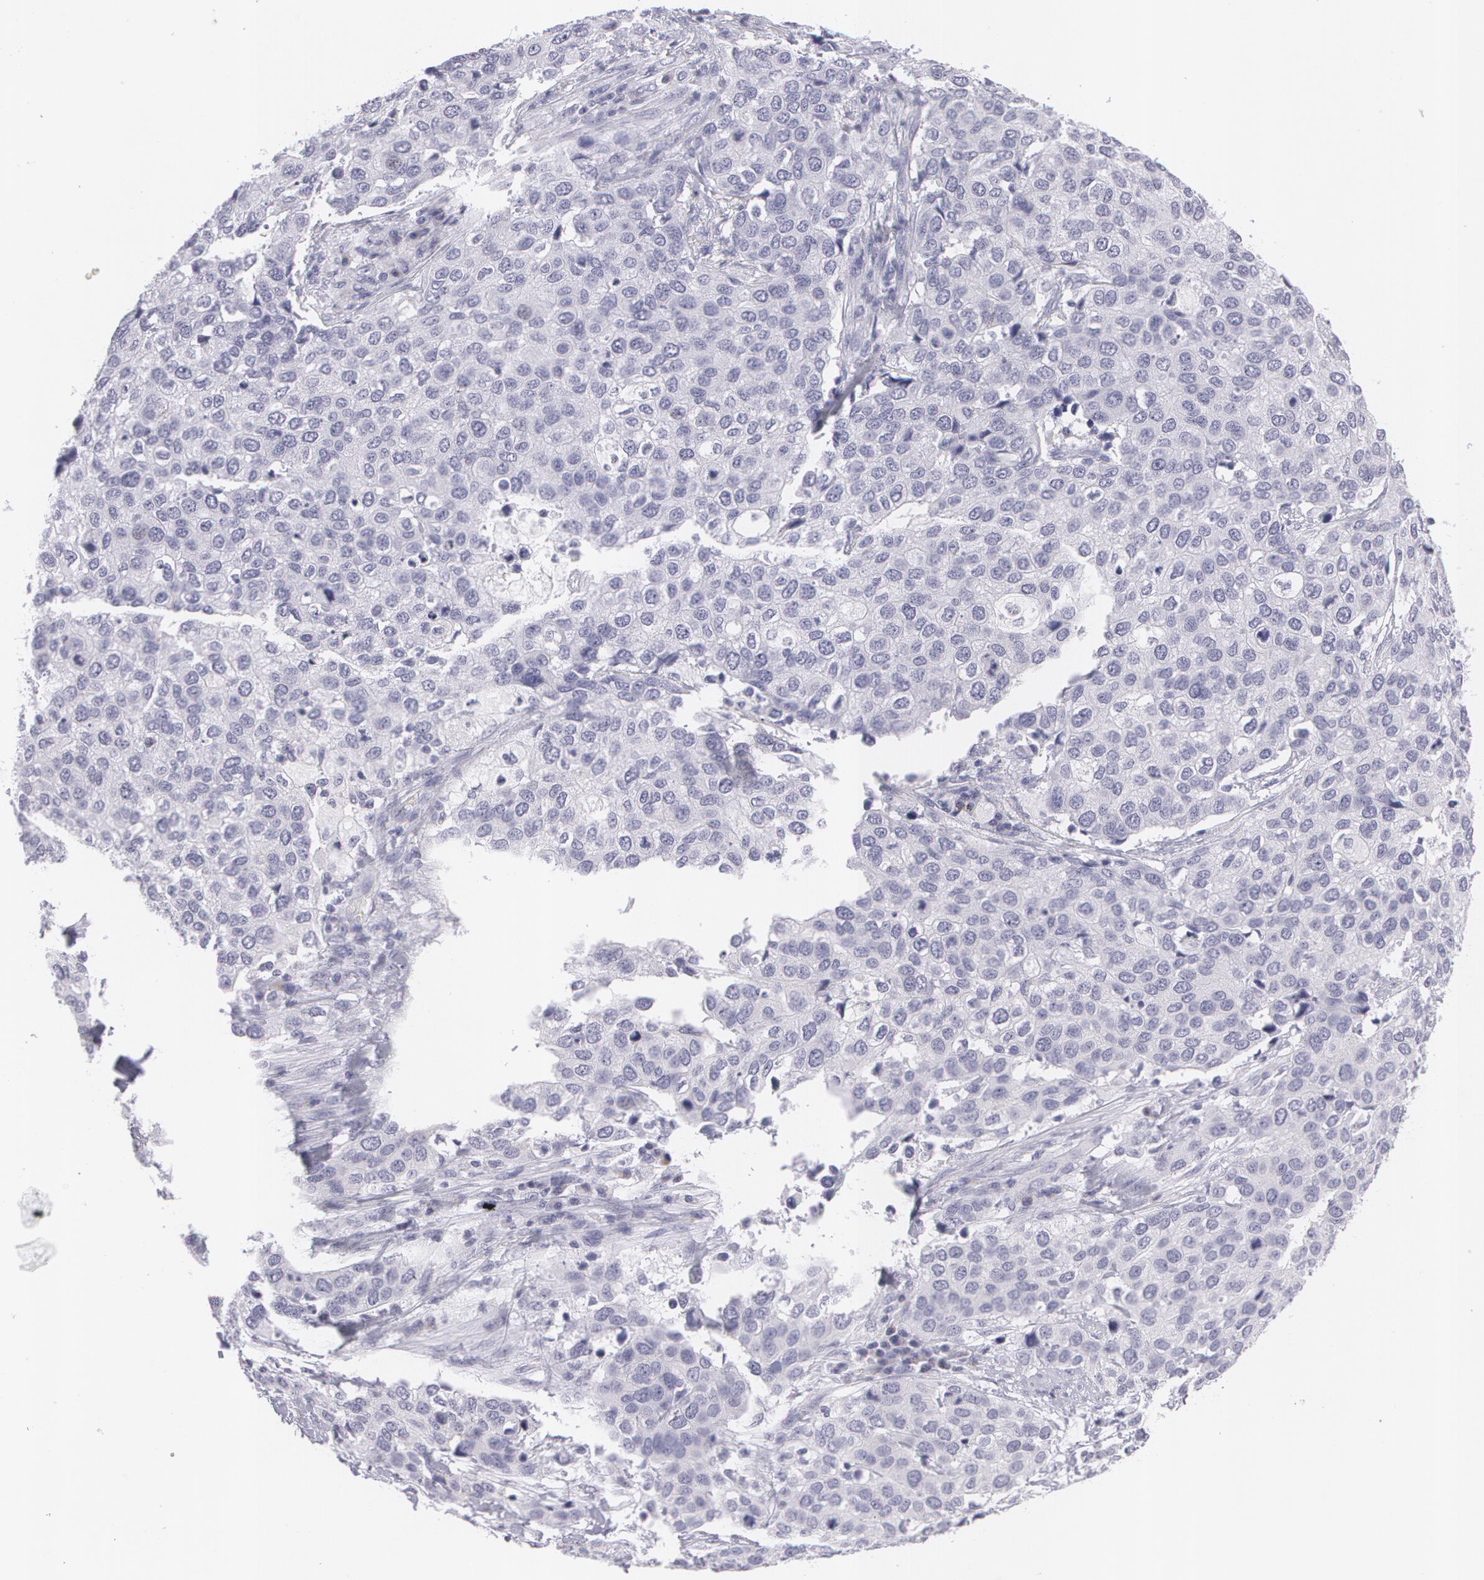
{"staining": {"intensity": "negative", "quantity": "none", "location": "none"}, "tissue": "cervical cancer", "cell_type": "Tumor cells", "image_type": "cancer", "snomed": [{"axis": "morphology", "description": "Squamous cell carcinoma, NOS"}, {"axis": "topography", "description": "Cervix"}], "caption": "Immunohistochemistry (IHC) photomicrograph of neoplastic tissue: human cervical squamous cell carcinoma stained with DAB exhibits no significant protein expression in tumor cells.", "gene": "MBNL3", "patient": {"sex": "female", "age": 54}}